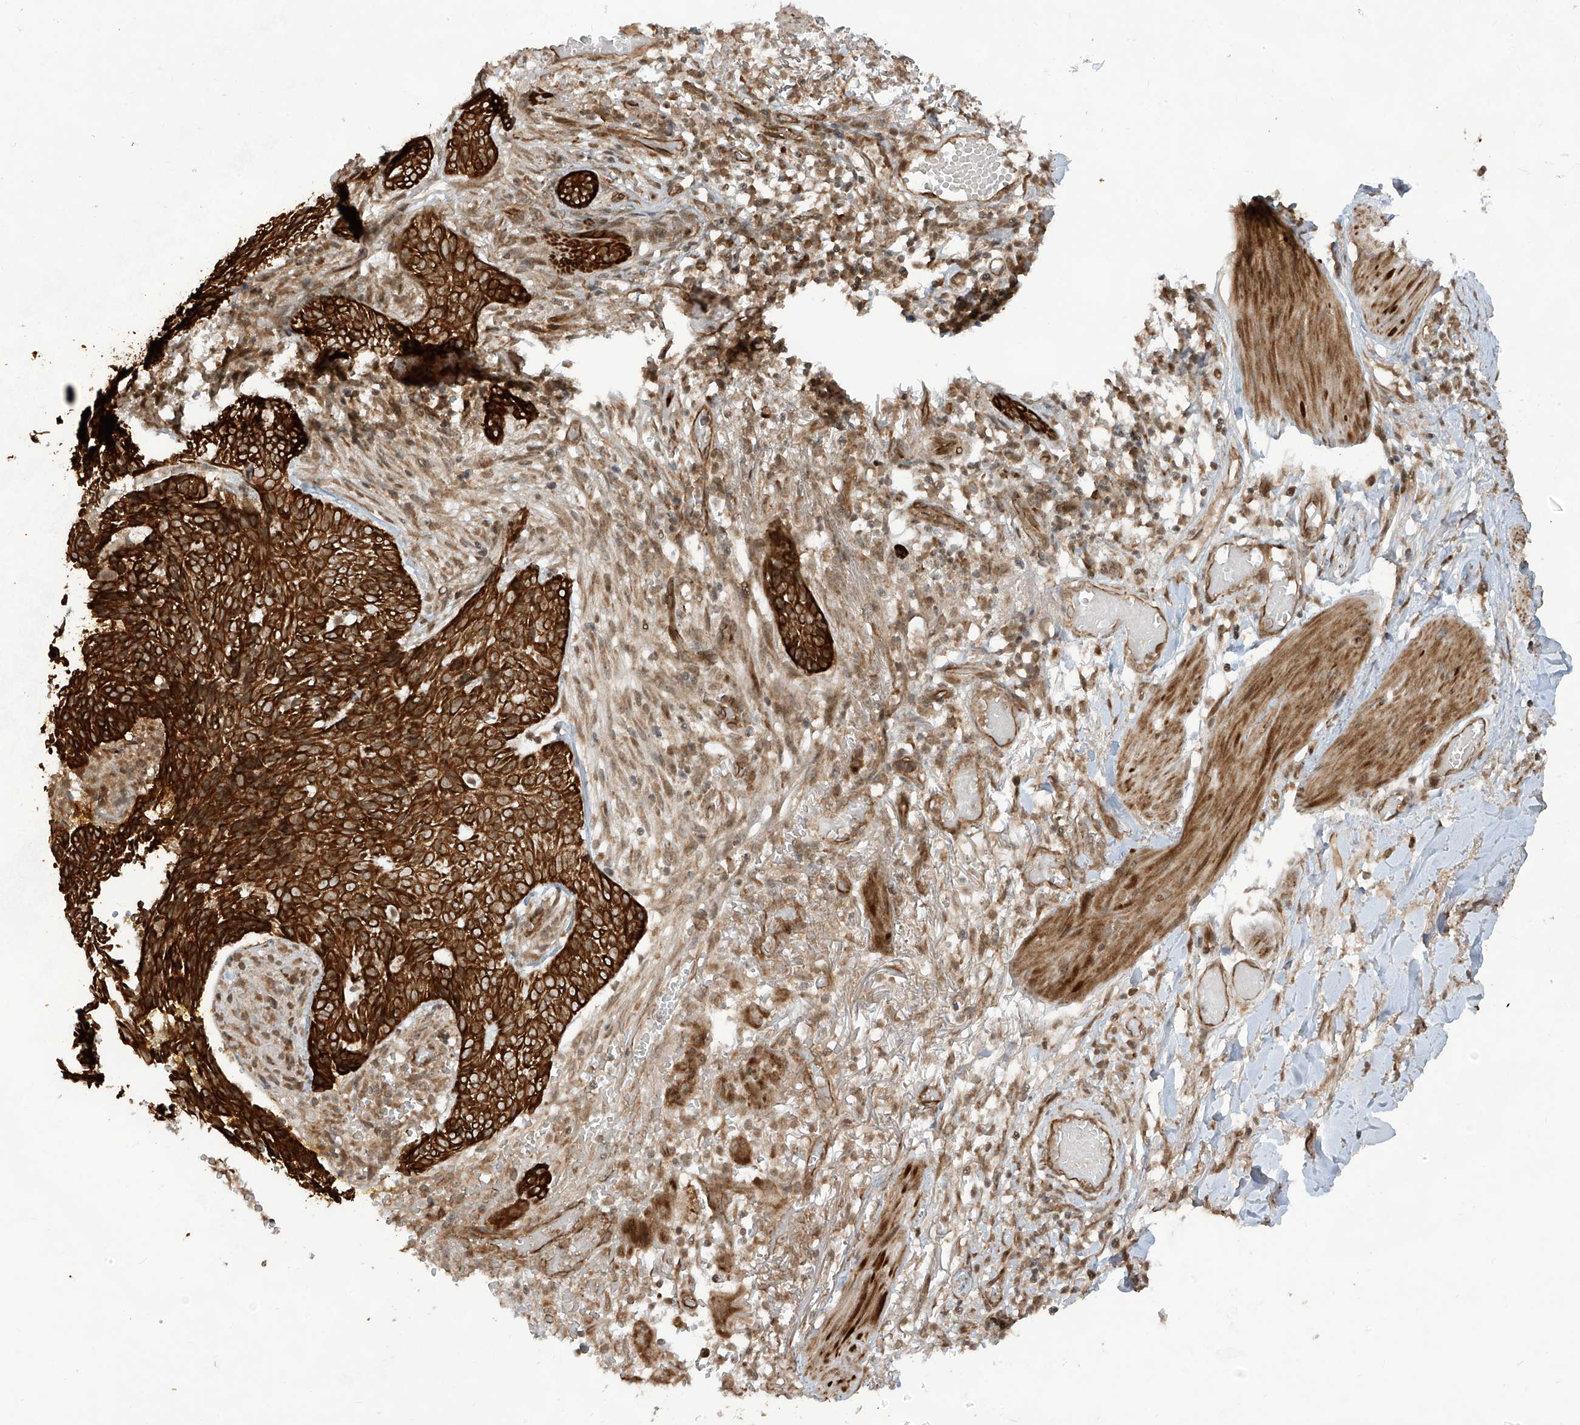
{"staining": {"intensity": "strong", "quantity": ">75%", "location": "cytoplasmic/membranous"}, "tissue": "skin cancer", "cell_type": "Tumor cells", "image_type": "cancer", "snomed": [{"axis": "morphology", "description": "Normal tissue, NOS"}, {"axis": "morphology", "description": "Basal cell carcinoma"}, {"axis": "topography", "description": "Skin"}], "caption": "Brown immunohistochemical staining in basal cell carcinoma (skin) exhibits strong cytoplasmic/membranous positivity in about >75% of tumor cells.", "gene": "TRIM67", "patient": {"sex": "male", "age": 64}}